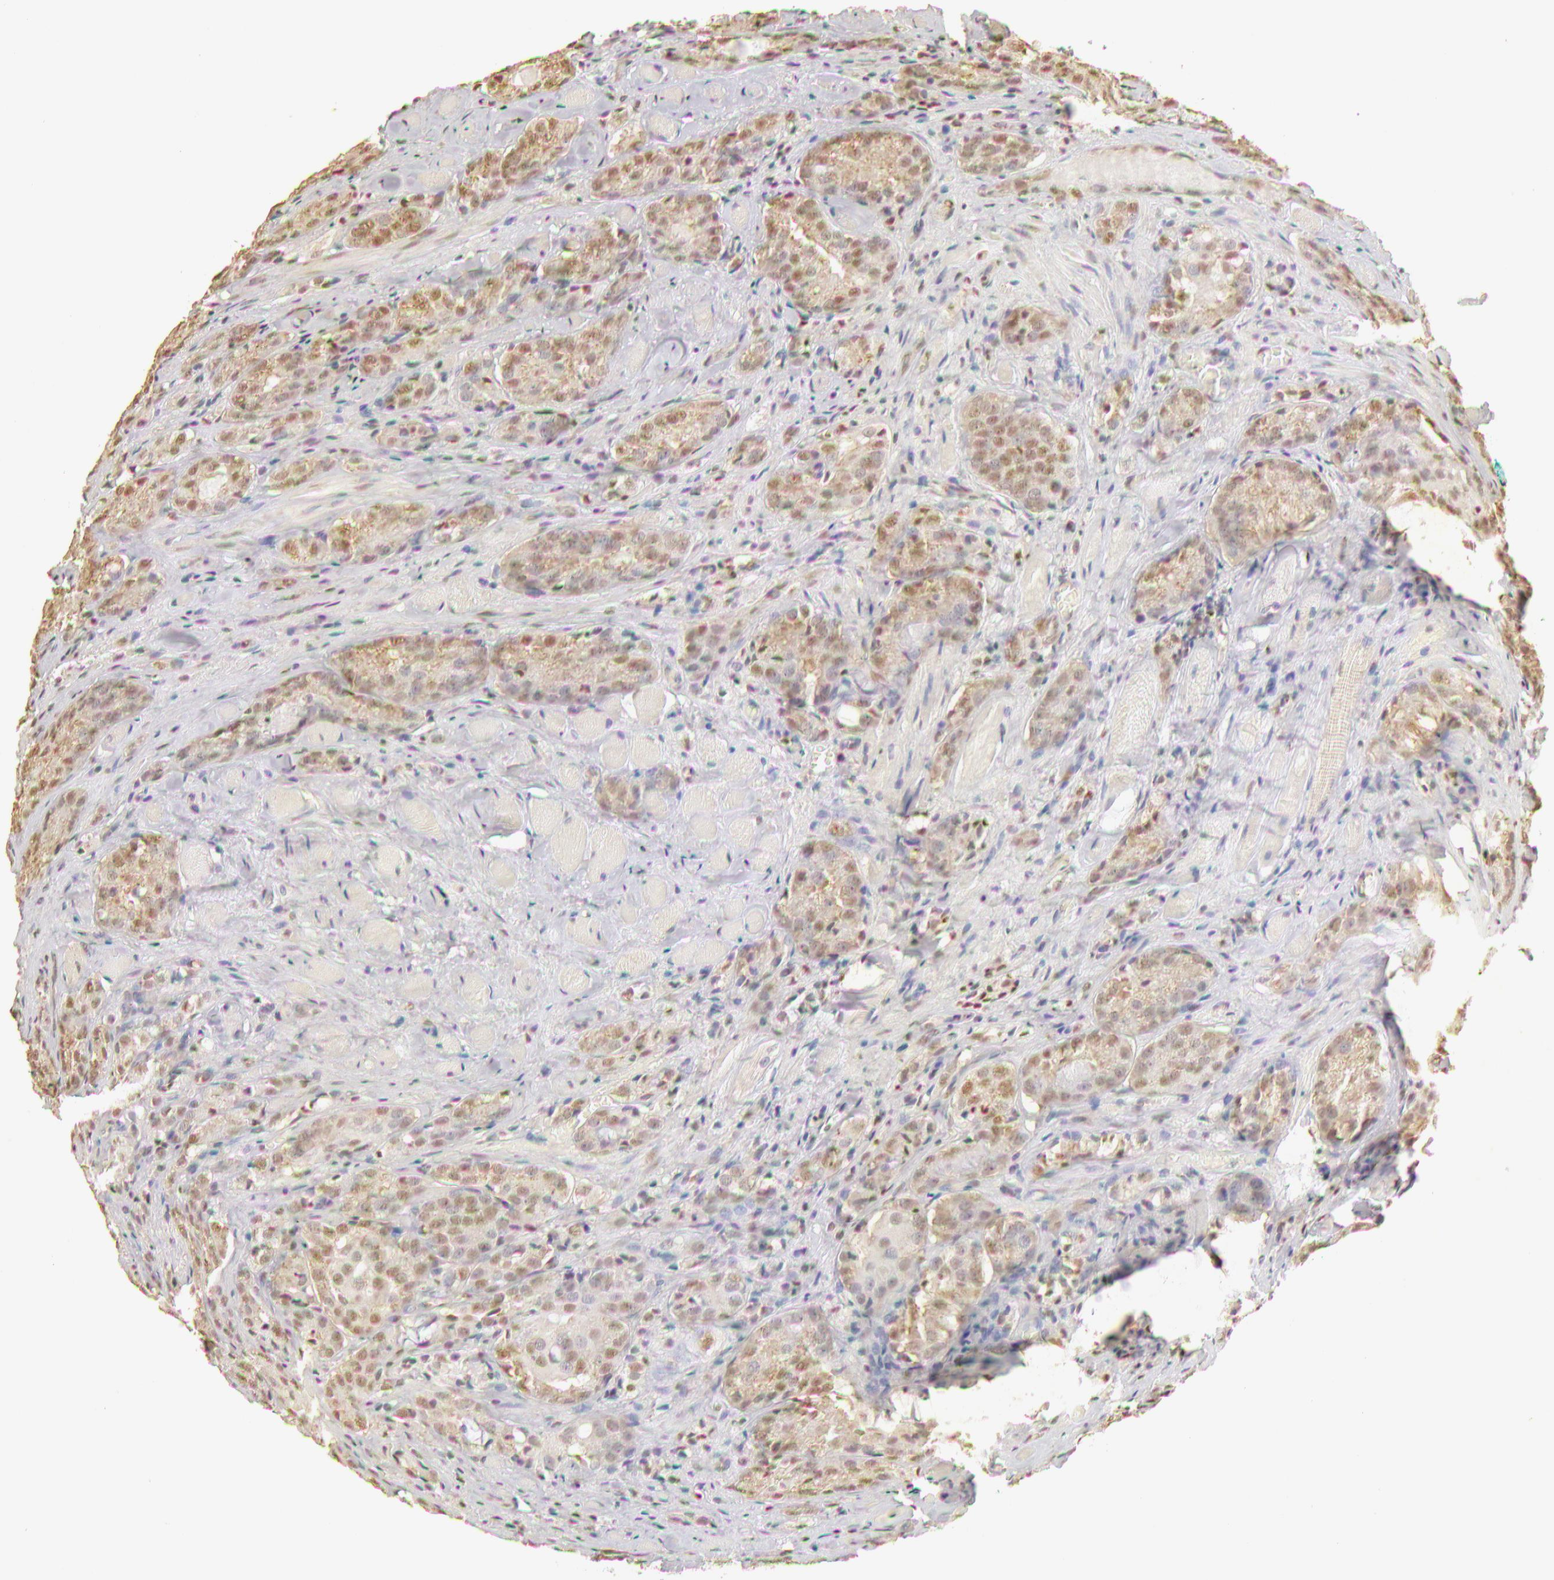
{"staining": {"intensity": "moderate", "quantity": ">75%", "location": "cytoplasmic/membranous,nuclear"}, "tissue": "prostate cancer", "cell_type": "Tumor cells", "image_type": "cancer", "snomed": [{"axis": "morphology", "description": "Adenocarcinoma, Medium grade"}, {"axis": "topography", "description": "Prostate"}], "caption": "Immunohistochemical staining of prostate adenocarcinoma (medium-grade) reveals moderate cytoplasmic/membranous and nuclear protein positivity in about >75% of tumor cells. The staining was performed using DAB, with brown indicating positive protein expression. Nuclei are stained blue with hematoxylin.", "gene": "SNRNP70", "patient": {"sex": "male", "age": 60}}